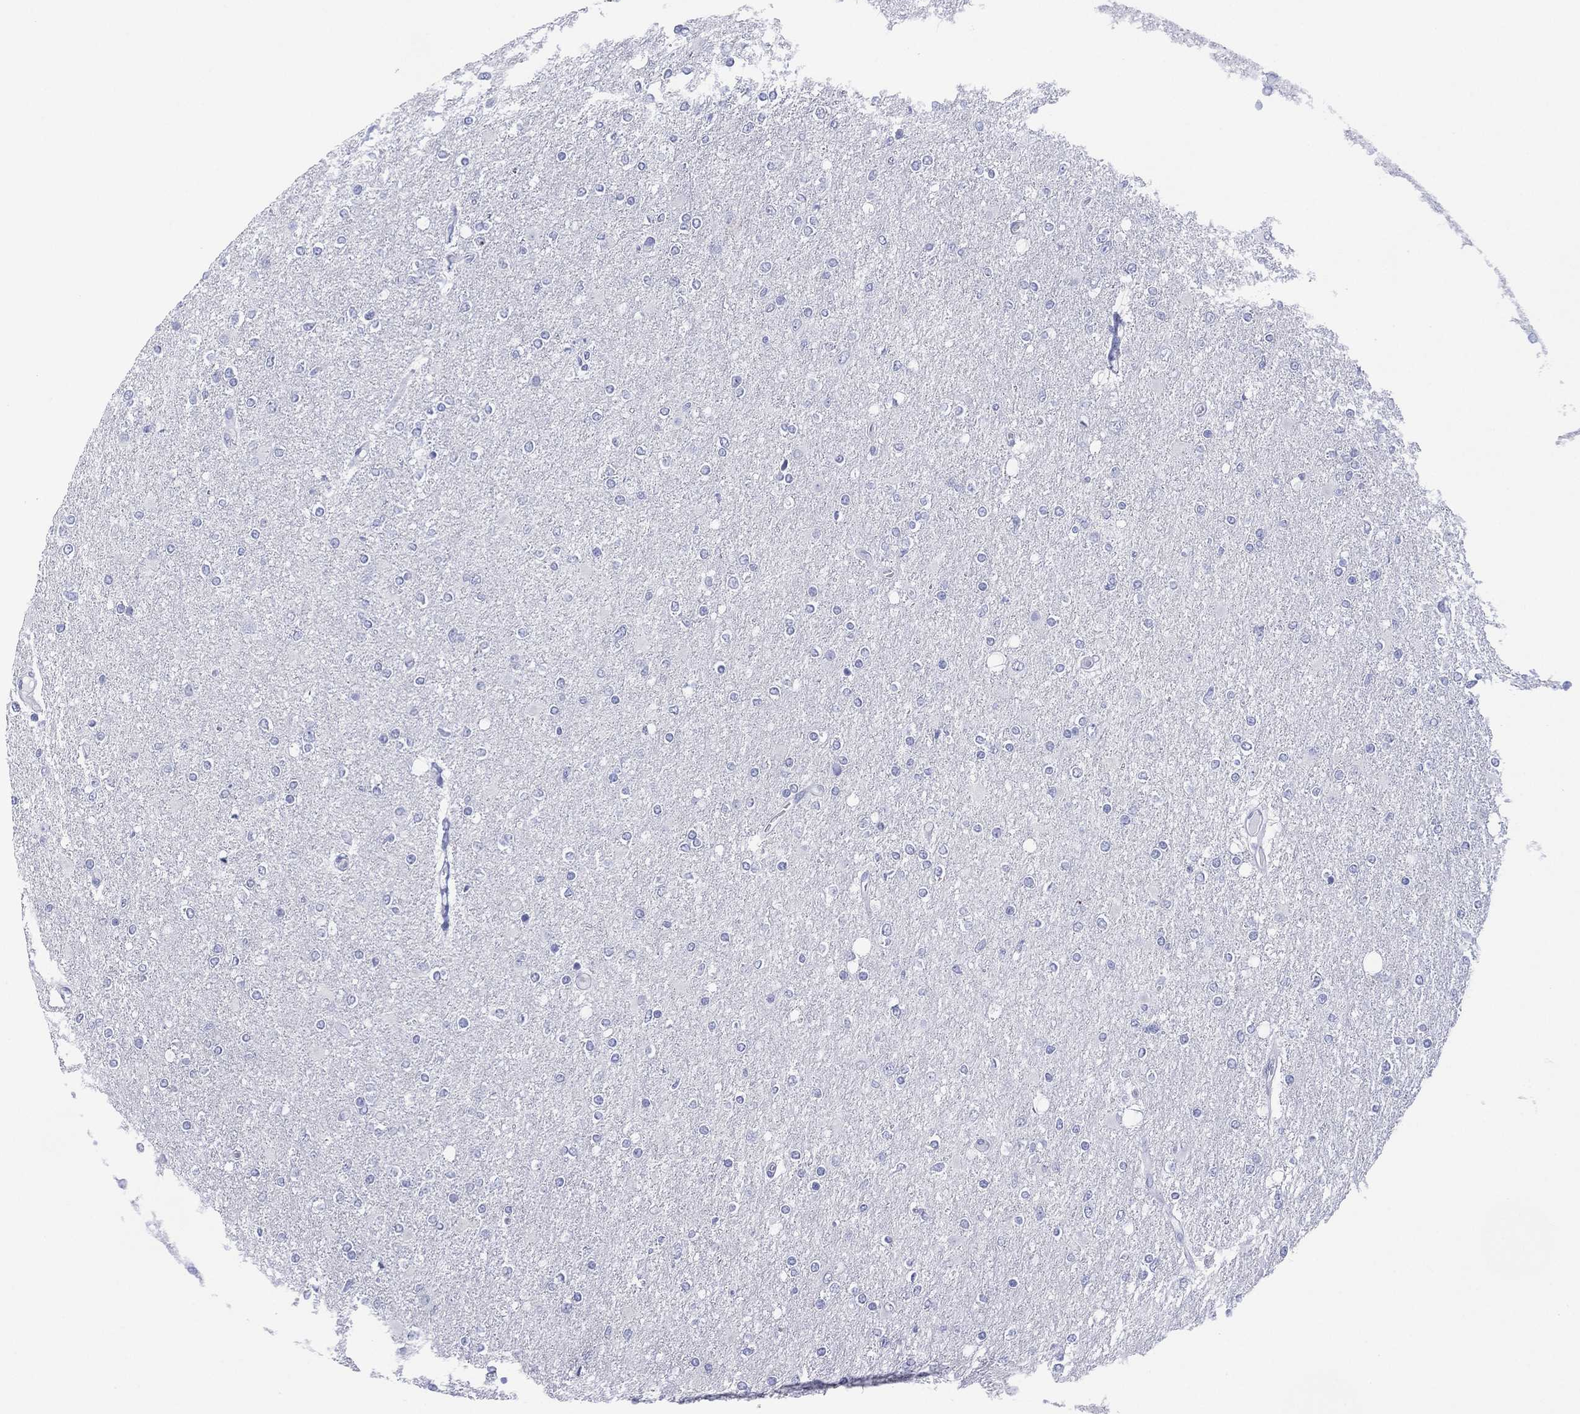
{"staining": {"intensity": "negative", "quantity": "none", "location": "none"}, "tissue": "glioma", "cell_type": "Tumor cells", "image_type": "cancer", "snomed": [{"axis": "morphology", "description": "Glioma, malignant, High grade"}, {"axis": "topography", "description": "Cerebral cortex"}], "caption": "Immunohistochemistry image of neoplastic tissue: high-grade glioma (malignant) stained with DAB (3,3'-diaminobenzidine) demonstrates no significant protein positivity in tumor cells.", "gene": "DSG1", "patient": {"sex": "male", "age": 70}}